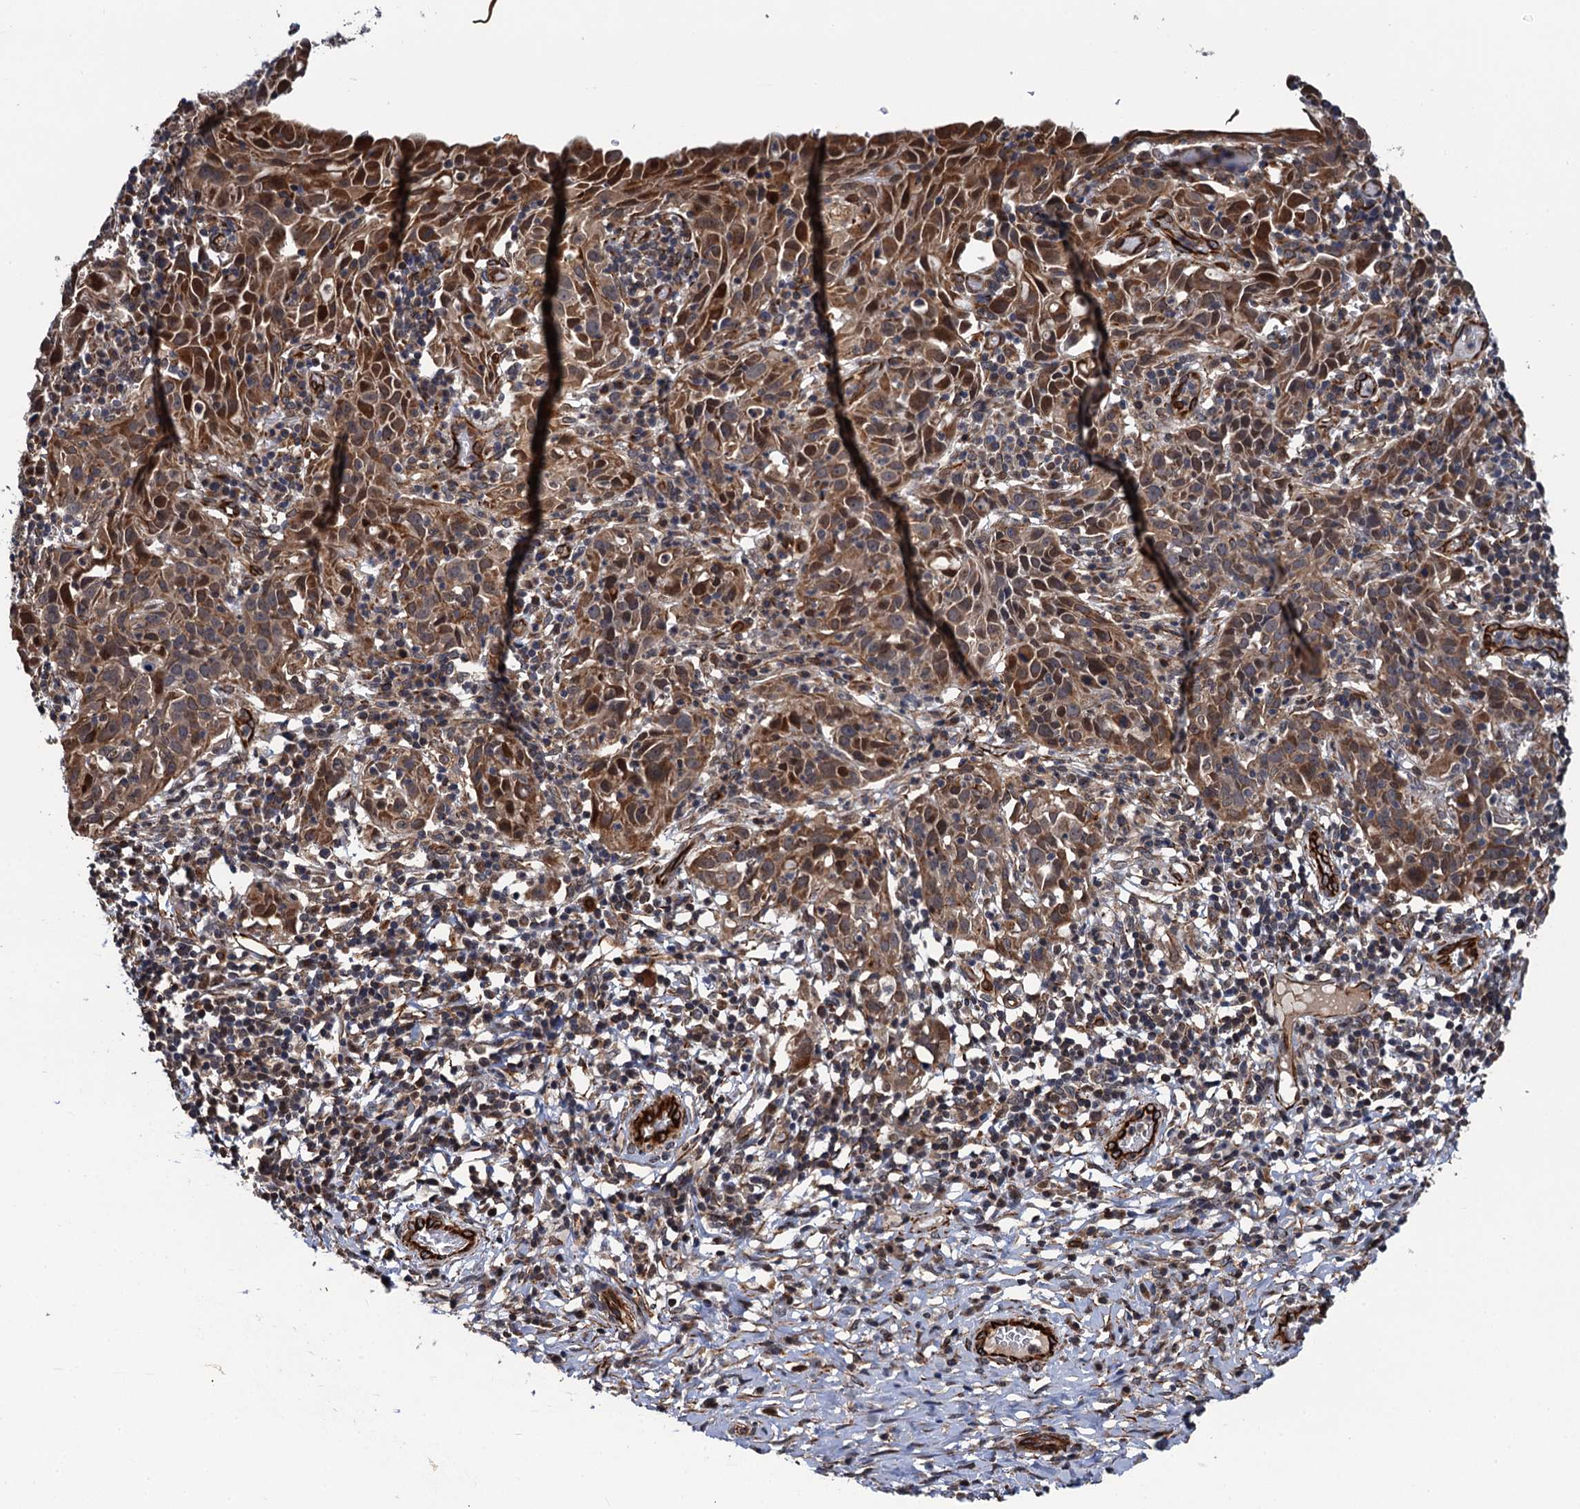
{"staining": {"intensity": "moderate", "quantity": "25%-75%", "location": "cytoplasmic/membranous"}, "tissue": "cervical cancer", "cell_type": "Tumor cells", "image_type": "cancer", "snomed": [{"axis": "morphology", "description": "Squamous cell carcinoma, NOS"}, {"axis": "topography", "description": "Cervix"}], "caption": "Immunohistochemistry (IHC) histopathology image of human squamous cell carcinoma (cervical) stained for a protein (brown), which exhibits medium levels of moderate cytoplasmic/membranous expression in about 25%-75% of tumor cells.", "gene": "FSIP1", "patient": {"sex": "female", "age": 50}}